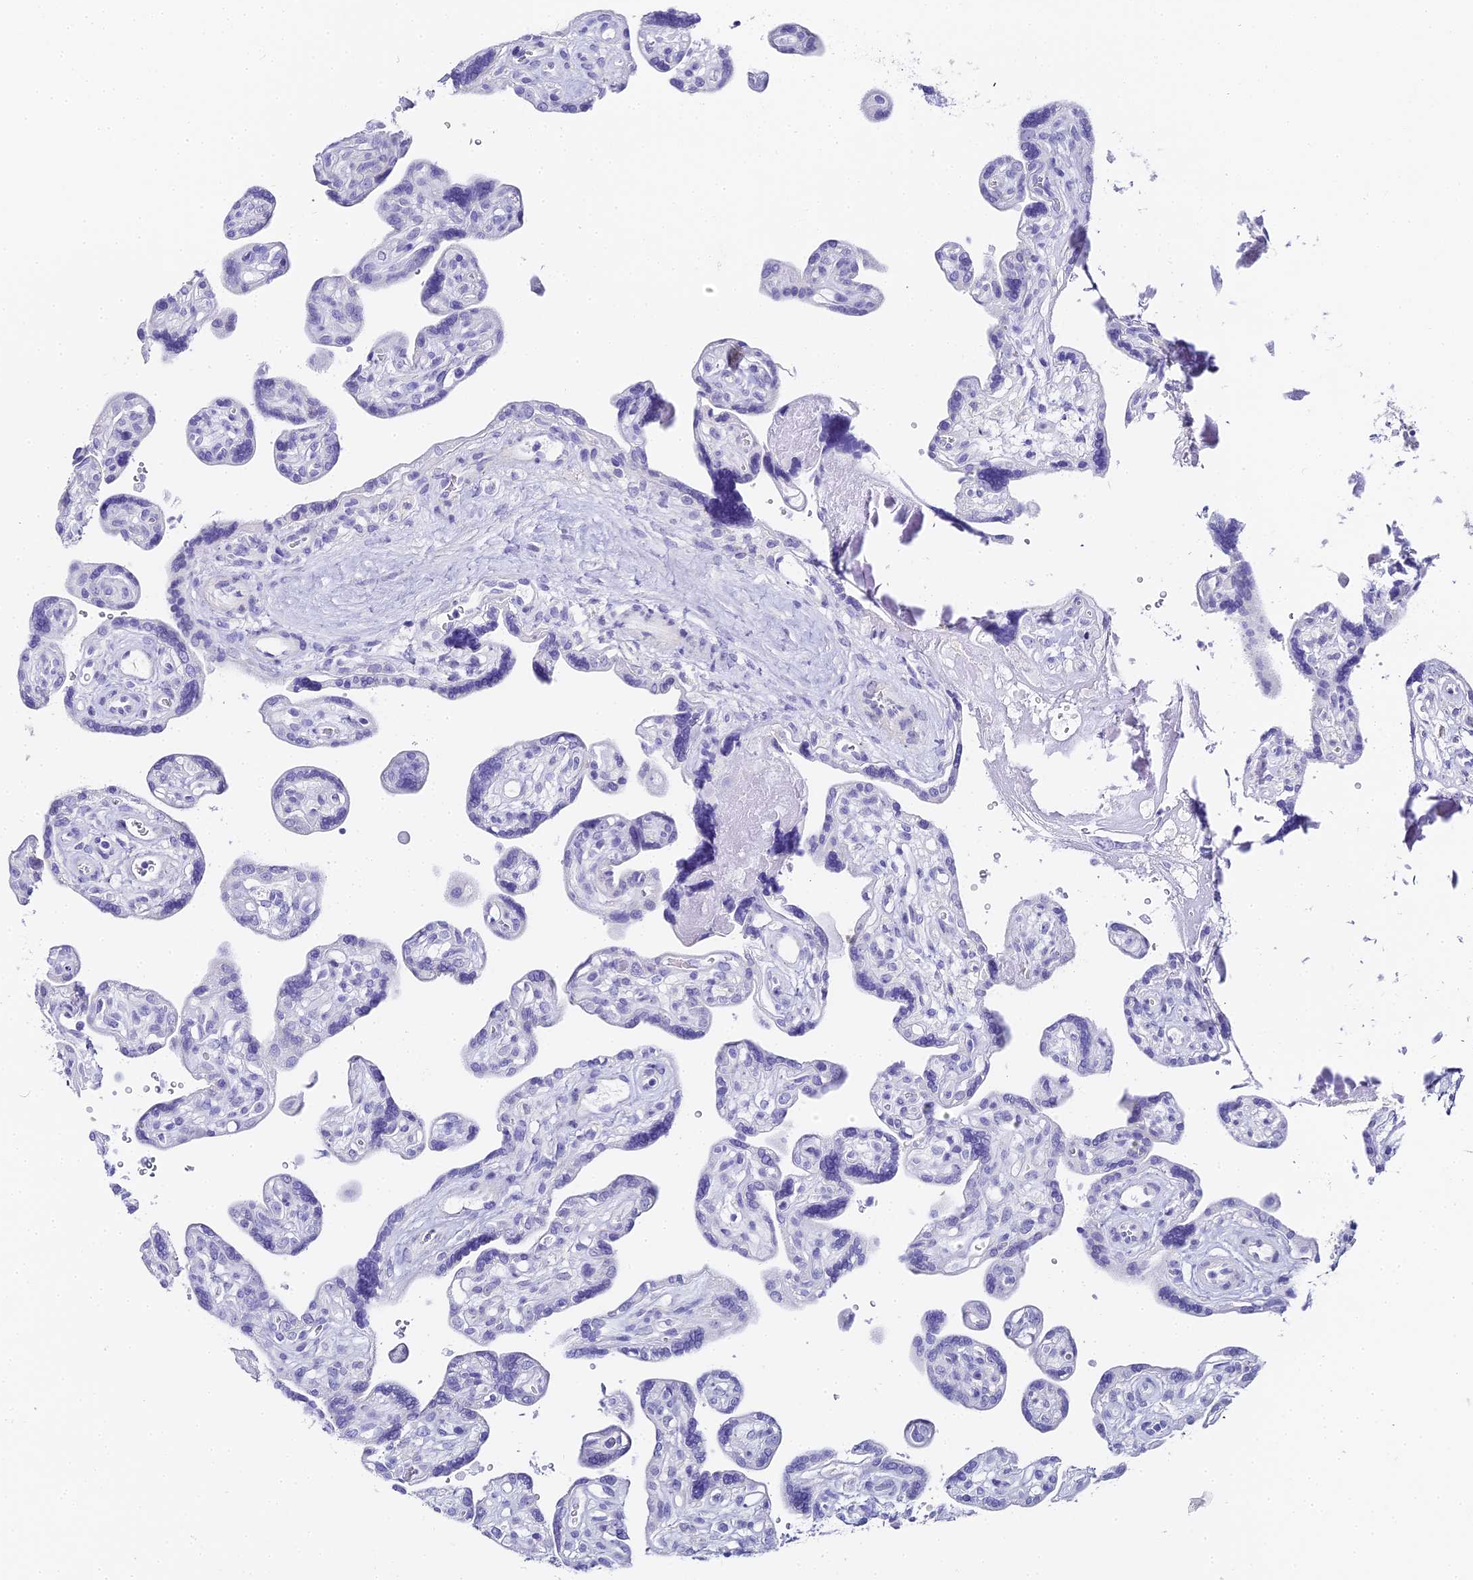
{"staining": {"intensity": "negative", "quantity": "none", "location": "none"}, "tissue": "placenta", "cell_type": "Trophoblastic cells", "image_type": "normal", "snomed": [{"axis": "morphology", "description": "Normal tissue, NOS"}, {"axis": "topography", "description": "Placenta"}], "caption": "Placenta was stained to show a protein in brown. There is no significant staining in trophoblastic cells. The staining is performed using DAB (3,3'-diaminobenzidine) brown chromogen with nuclei counter-stained in using hematoxylin.", "gene": "ABHD14A", "patient": {"sex": "female", "age": 39}}